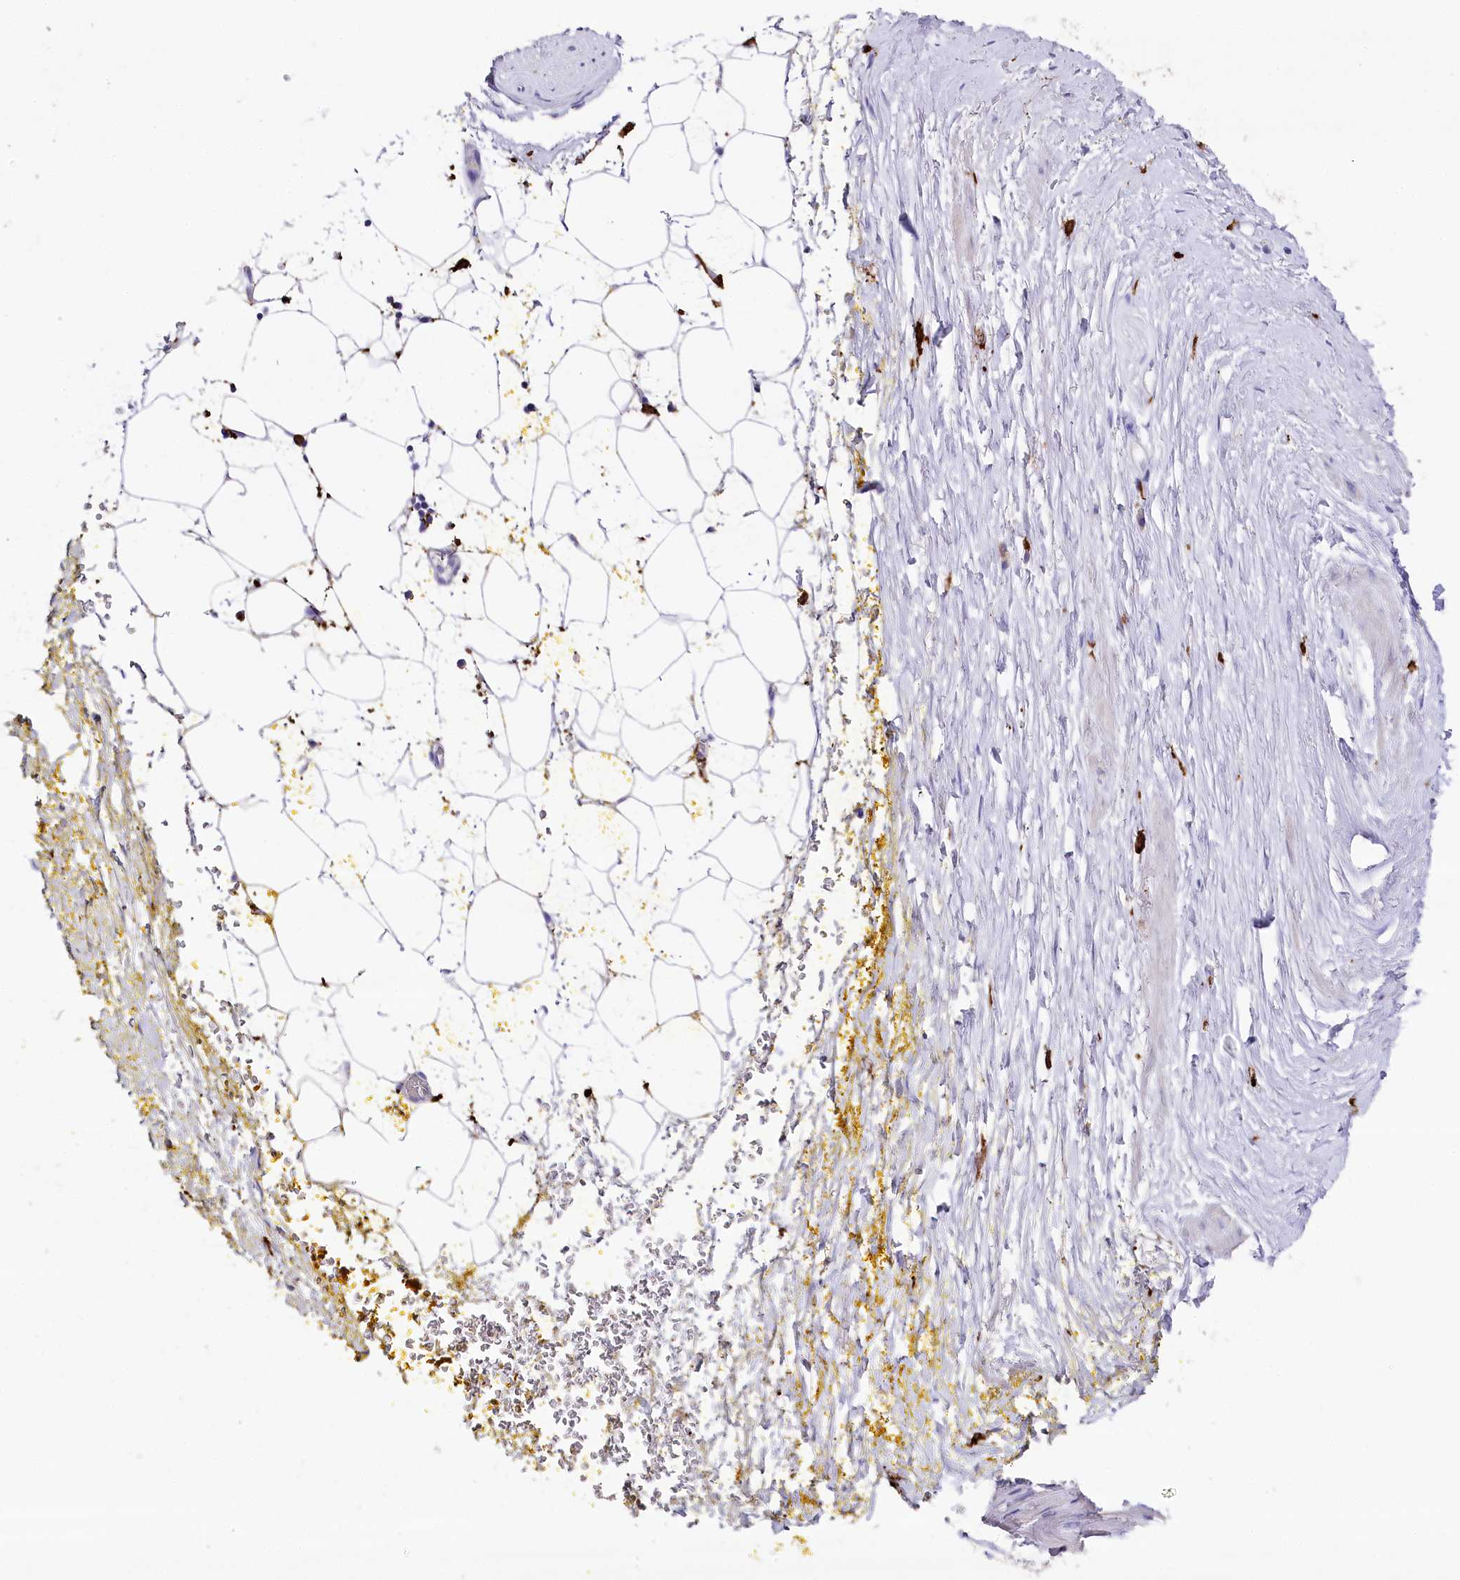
{"staining": {"intensity": "negative", "quantity": "none", "location": "none"}, "tissue": "adipose tissue", "cell_type": "Adipocytes", "image_type": "normal", "snomed": [{"axis": "morphology", "description": "Normal tissue, NOS"}, {"axis": "morphology", "description": "Adenocarcinoma, Low grade"}, {"axis": "topography", "description": "Prostate"}, {"axis": "topography", "description": "Peripheral nerve tissue"}], "caption": "This micrograph is of normal adipose tissue stained with IHC to label a protein in brown with the nuclei are counter-stained blue. There is no expression in adipocytes.", "gene": "CLEC4M", "patient": {"sex": "male", "age": 63}}